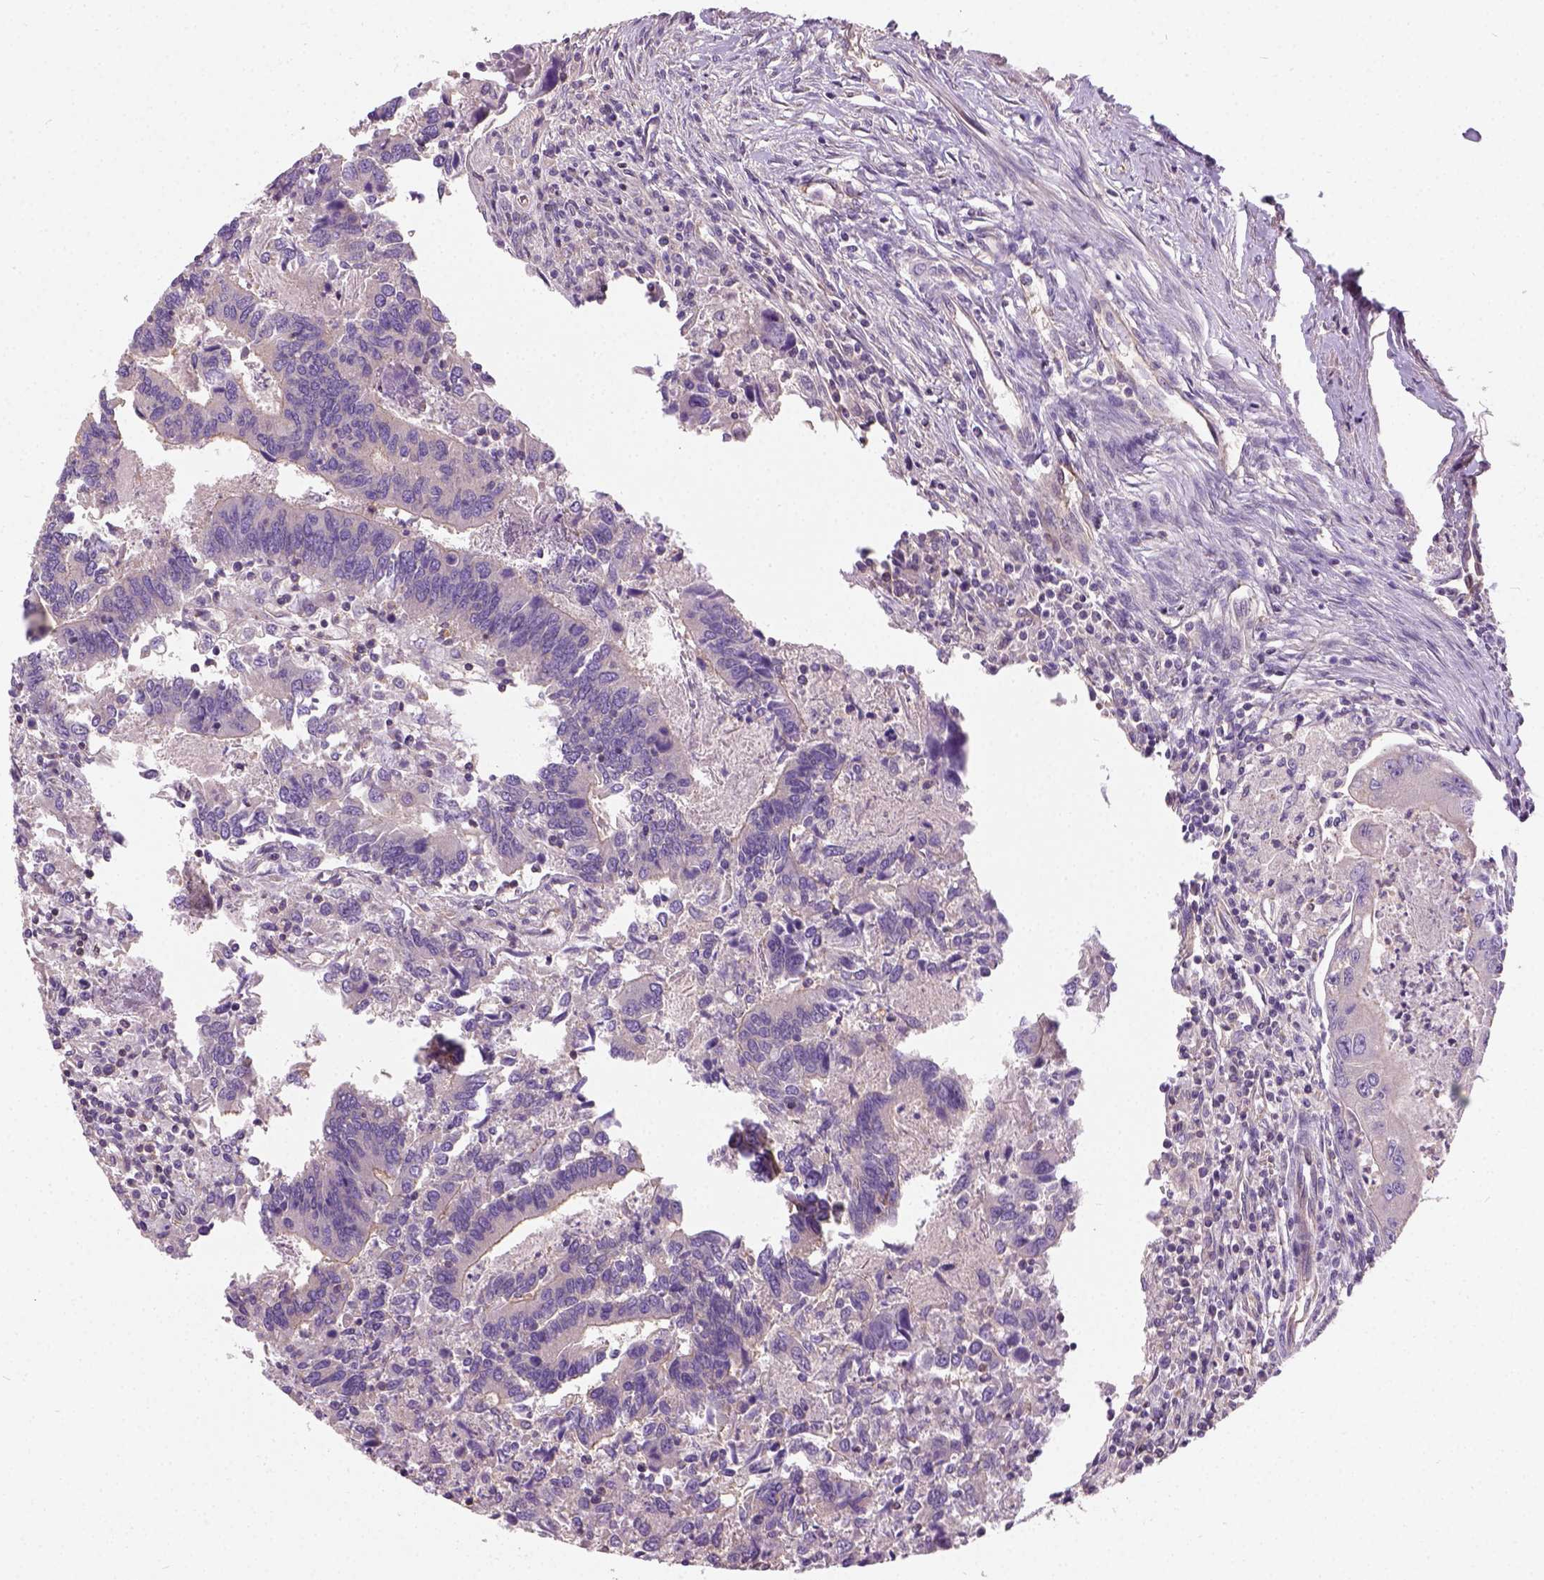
{"staining": {"intensity": "weak", "quantity": "25%-75%", "location": "cytoplasmic/membranous"}, "tissue": "colorectal cancer", "cell_type": "Tumor cells", "image_type": "cancer", "snomed": [{"axis": "morphology", "description": "Adenocarcinoma, NOS"}, {"axis": "topography", "description": "Colon"}], "caption": "Protein expression analysis of colorectal cancer (adenocarcinoma) exhibits weak cytoplasmic/membranous expression in about 25%-75% of tumor cells.", "gene": "CRACR2A", "patient": {"sex": "female", "age": 67}}